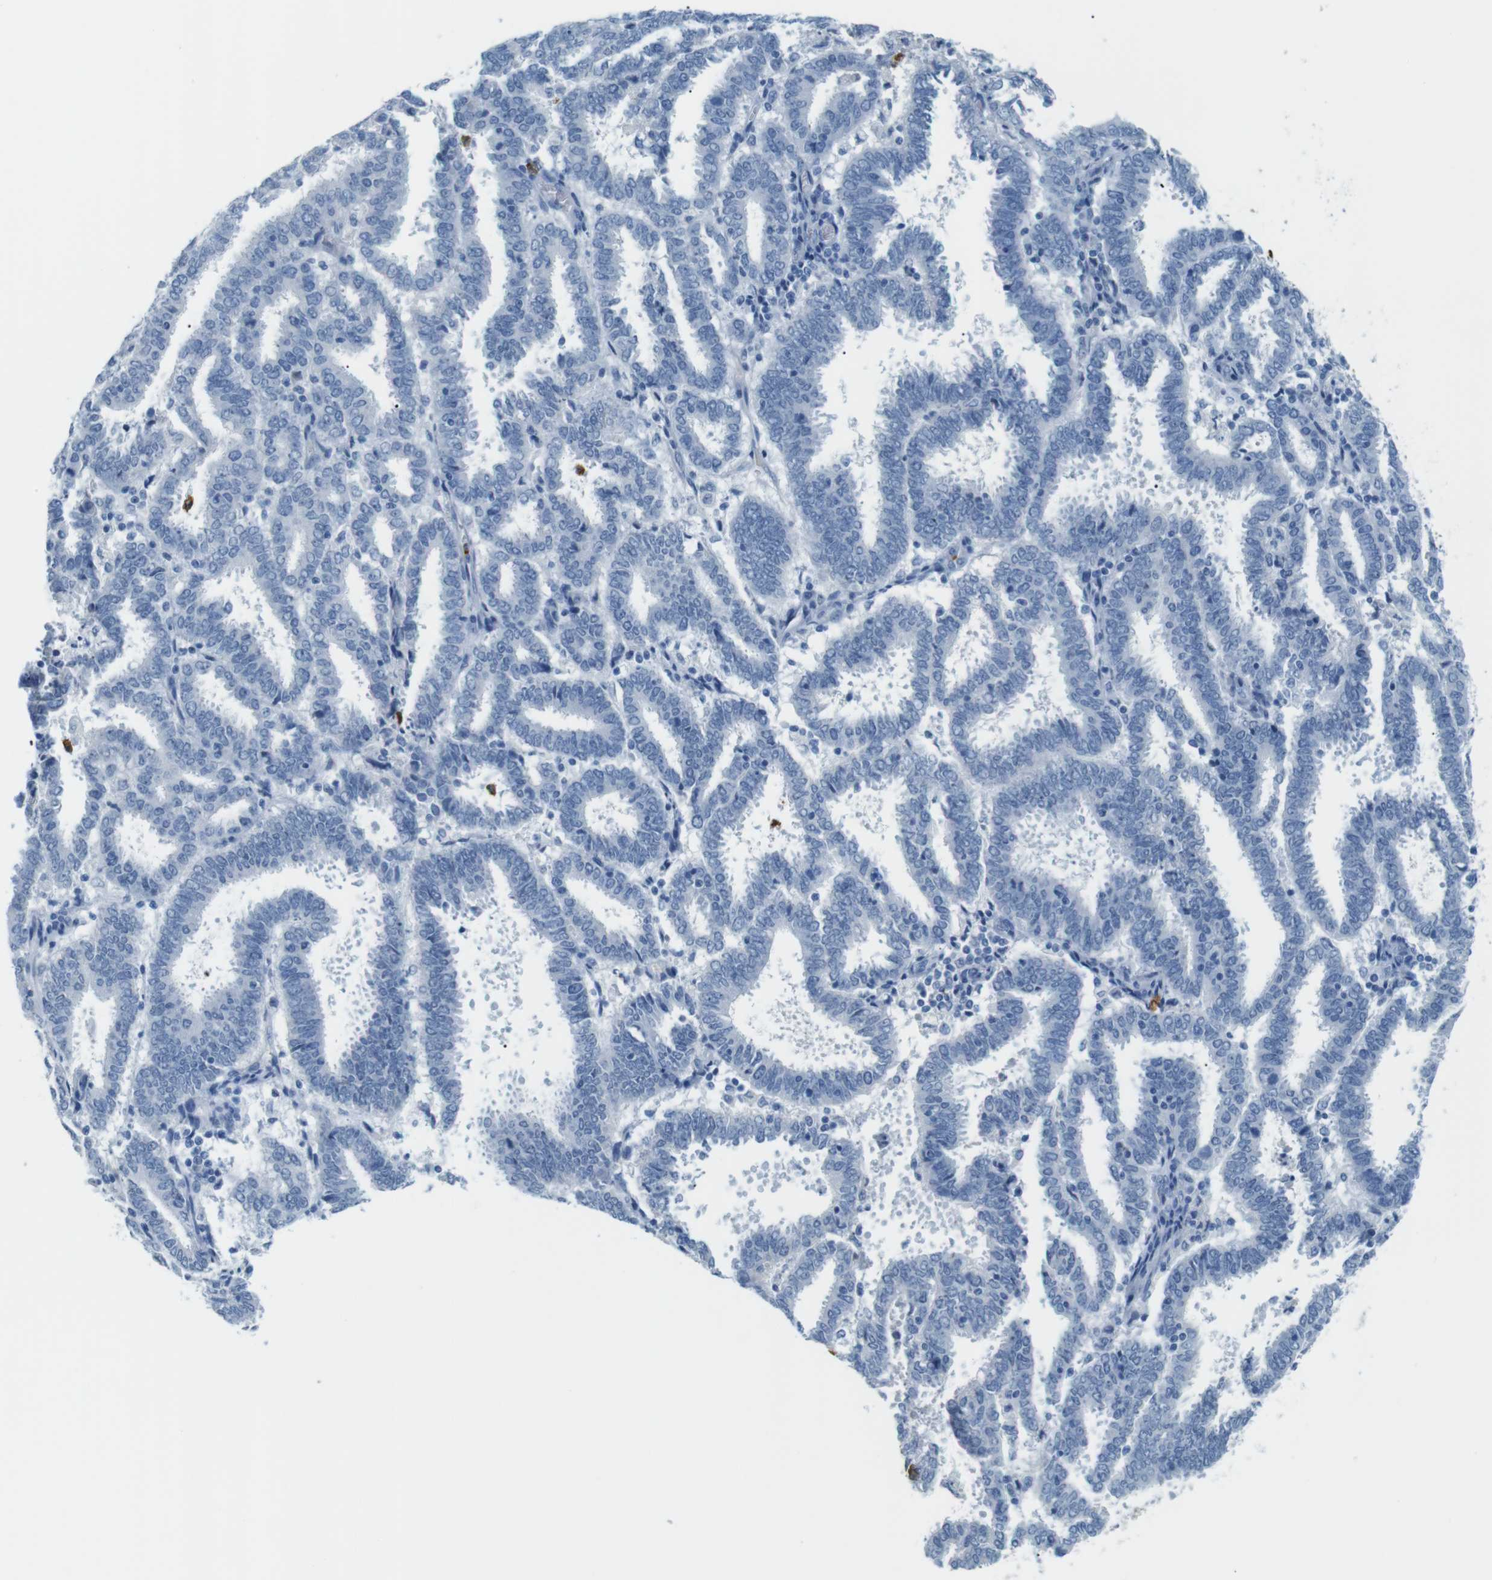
{"staining": {"intensity": "negative", "quantity": "none", "location": "none"}, "tissue": "endometrial cancer", "cell_type": "Tumor cells", "image_type": "cancer", "snomed": [{"axis": "morphology", "description": "Adenocarcinoma, NOS"}, {"axis": "topography", "description": "Uterus"}], "caption": "Adenocarcinoma (endometrial) stained for a protein using immunohistochemistry (IHC) displays no expression tumor cells.", "gene": "MCEMP1", "patient": {"sex": "female", "age": 83}}